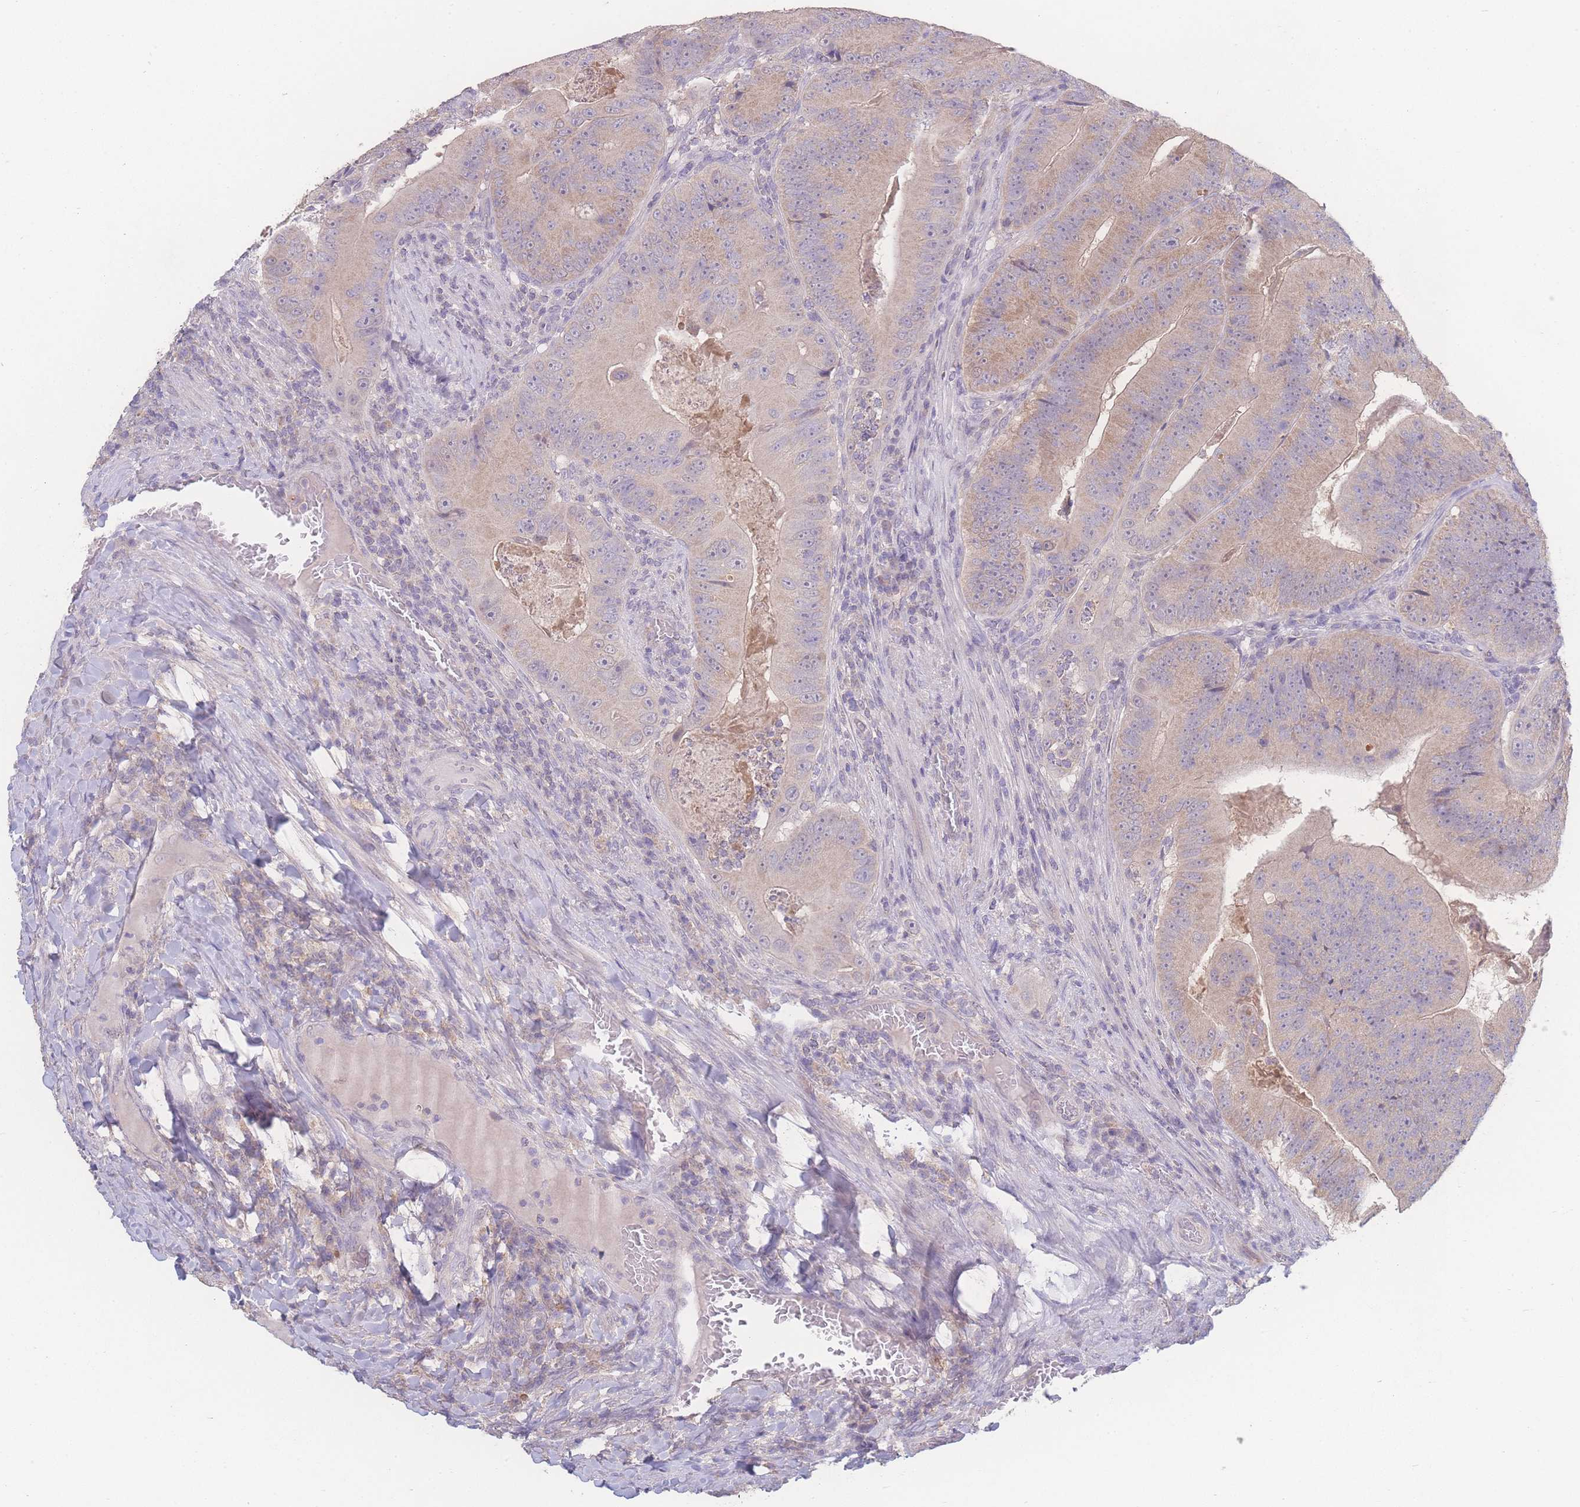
{"staining": {"intensity": "weak", "quantity": "25%-75%", "location": "cytoplasmic/membranous"}, "tissue": "colorectal cancer", "cell_type": "Tumor cells", "image_type": "cancer", "snomed": [{"axis": "morphology", "description": "Adenocarcinoma, NOS"}, {"axis": "topography", "description": "Colon"}], "caption": "Colorectal adenocarcinoma tissue exhibits weak cytoplasmic/membranous positivity in about 25%-75% of tumor cells, visualized by immunohistochemistry.", "gene": "GIPR", "patient": {"sex": "female", "age": 86}}